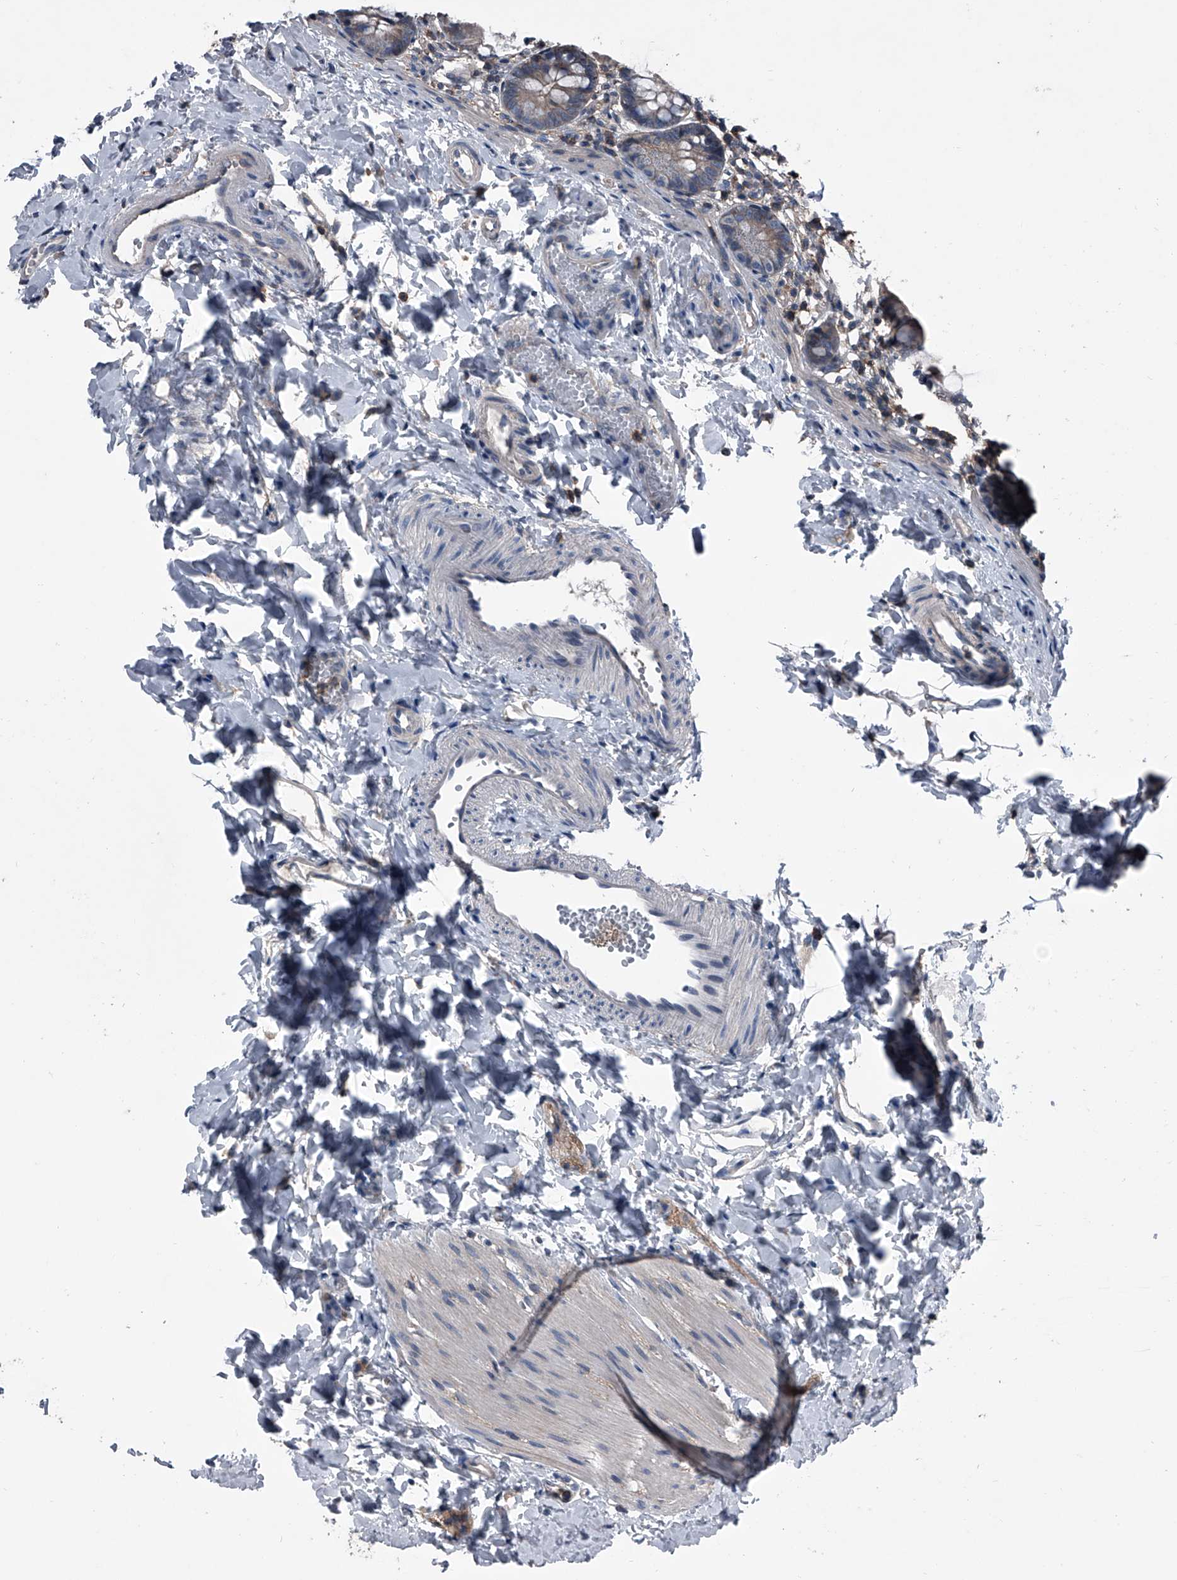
{"staining": {"intensity": "weak", "quantity": "<25%", "location": "cytoplasmic/membranous"}, "tissue": "small intestine", "cell_type": "Glandular cells", "image_type": "normal", "snomed": [{"axis": "morphology", "description": "Normal tissue, NOS"}, {"axis": "topography", "description": "Small intestine"}], "caption": "Image shows no protein staining in glandular cells of benign small intestine.", "gene": "PIP5K1A", "patient": {"sex": "male", "age": 7}}